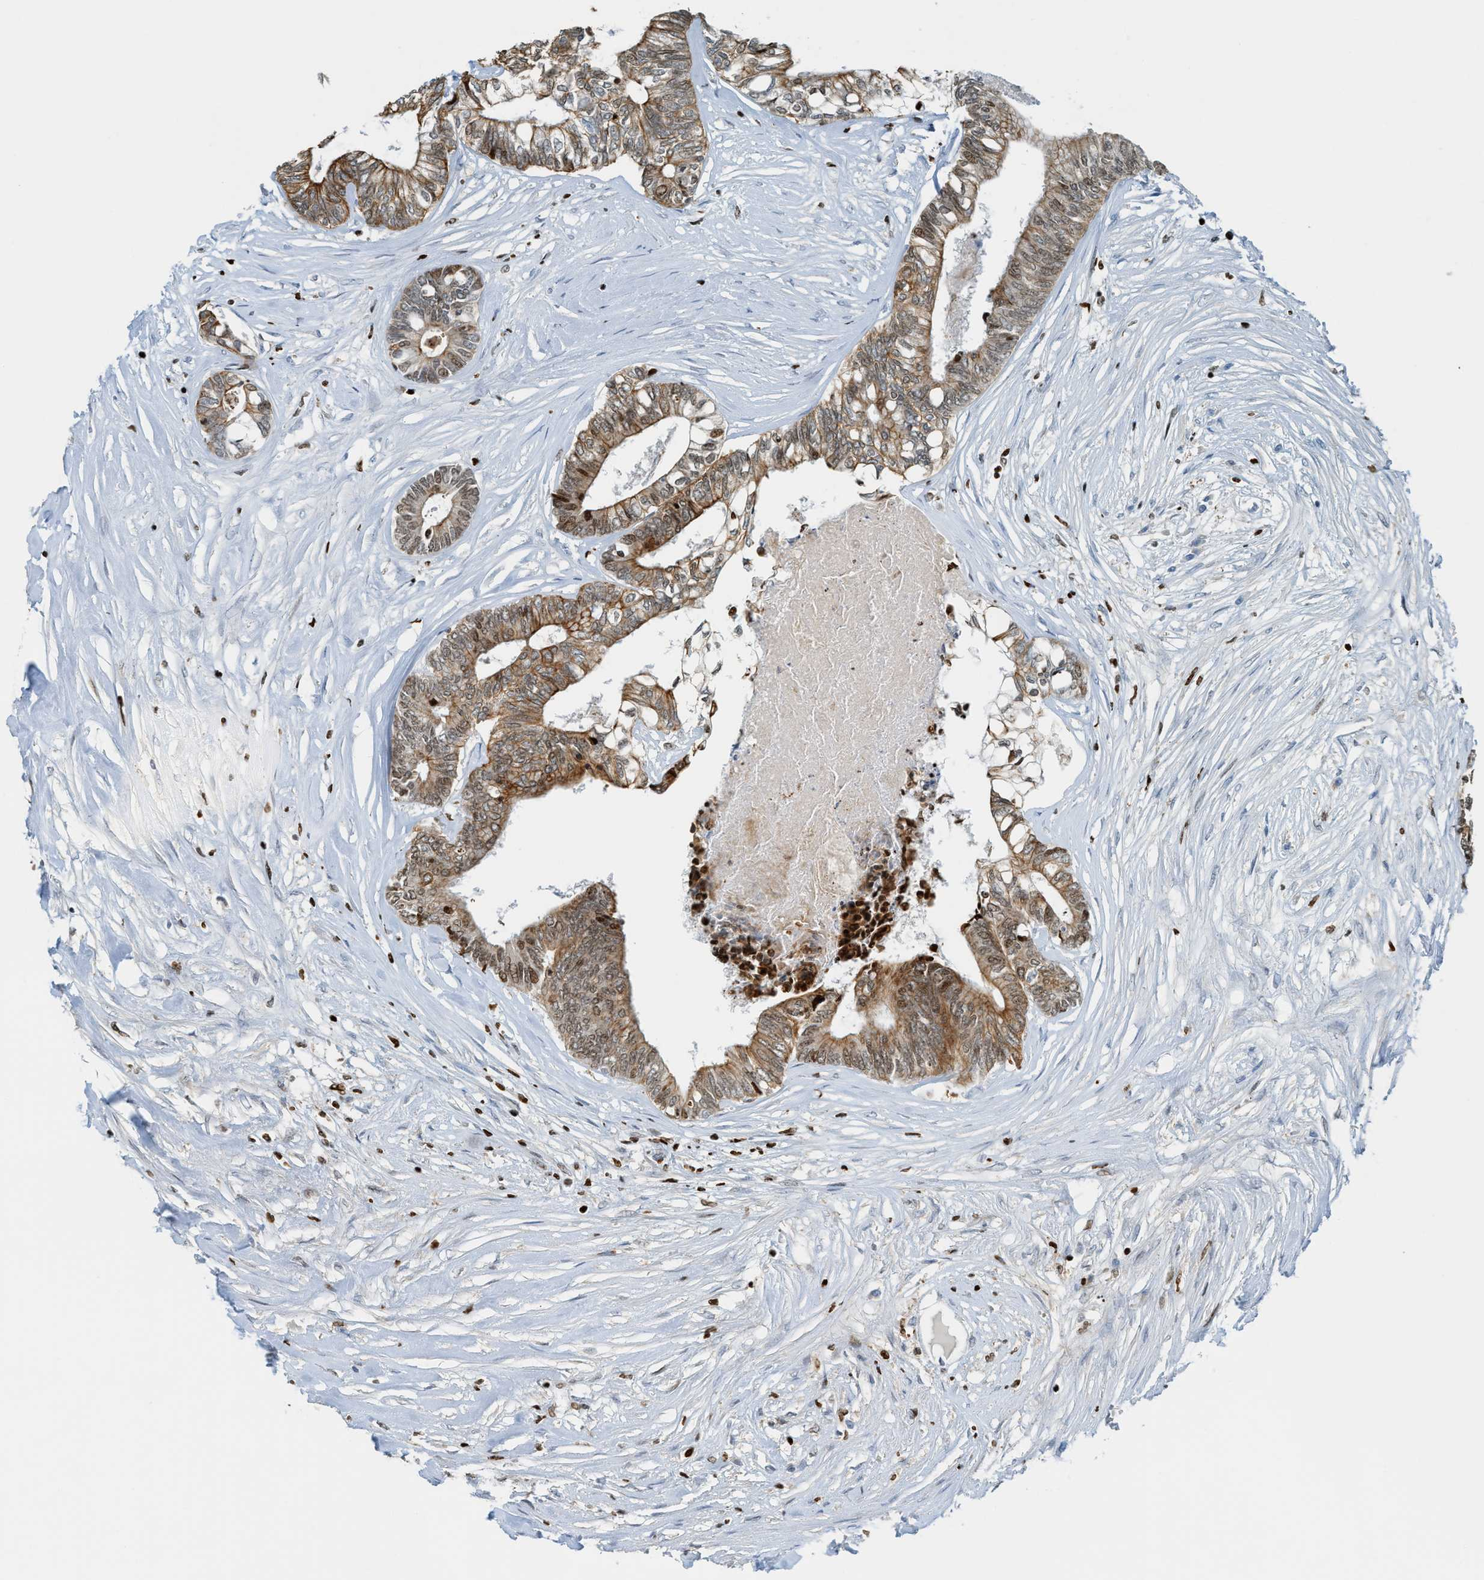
{"staining": {"intensity": "moderate", "quantity": ">75%", "location": "cytoplasmic/membranous,nuclear"}, "tissue": "colorectal cancer", "cell_type": "Tumor cells", "image_type": "cancer", "snomed": [{"axis": "morphology", "description": "Adenocarcinoma, NOS"}, {"axis": "topography", "description": "Rectum"}], "caption": "The micrograph exhibits staining of colorectal cancer, revealing moderate cytoplasmic/membranous and nuclear protein expression (brown color) within tumor cells.", "gene": "SH3D19", "patient": {"sex": "male", "age": 63}}